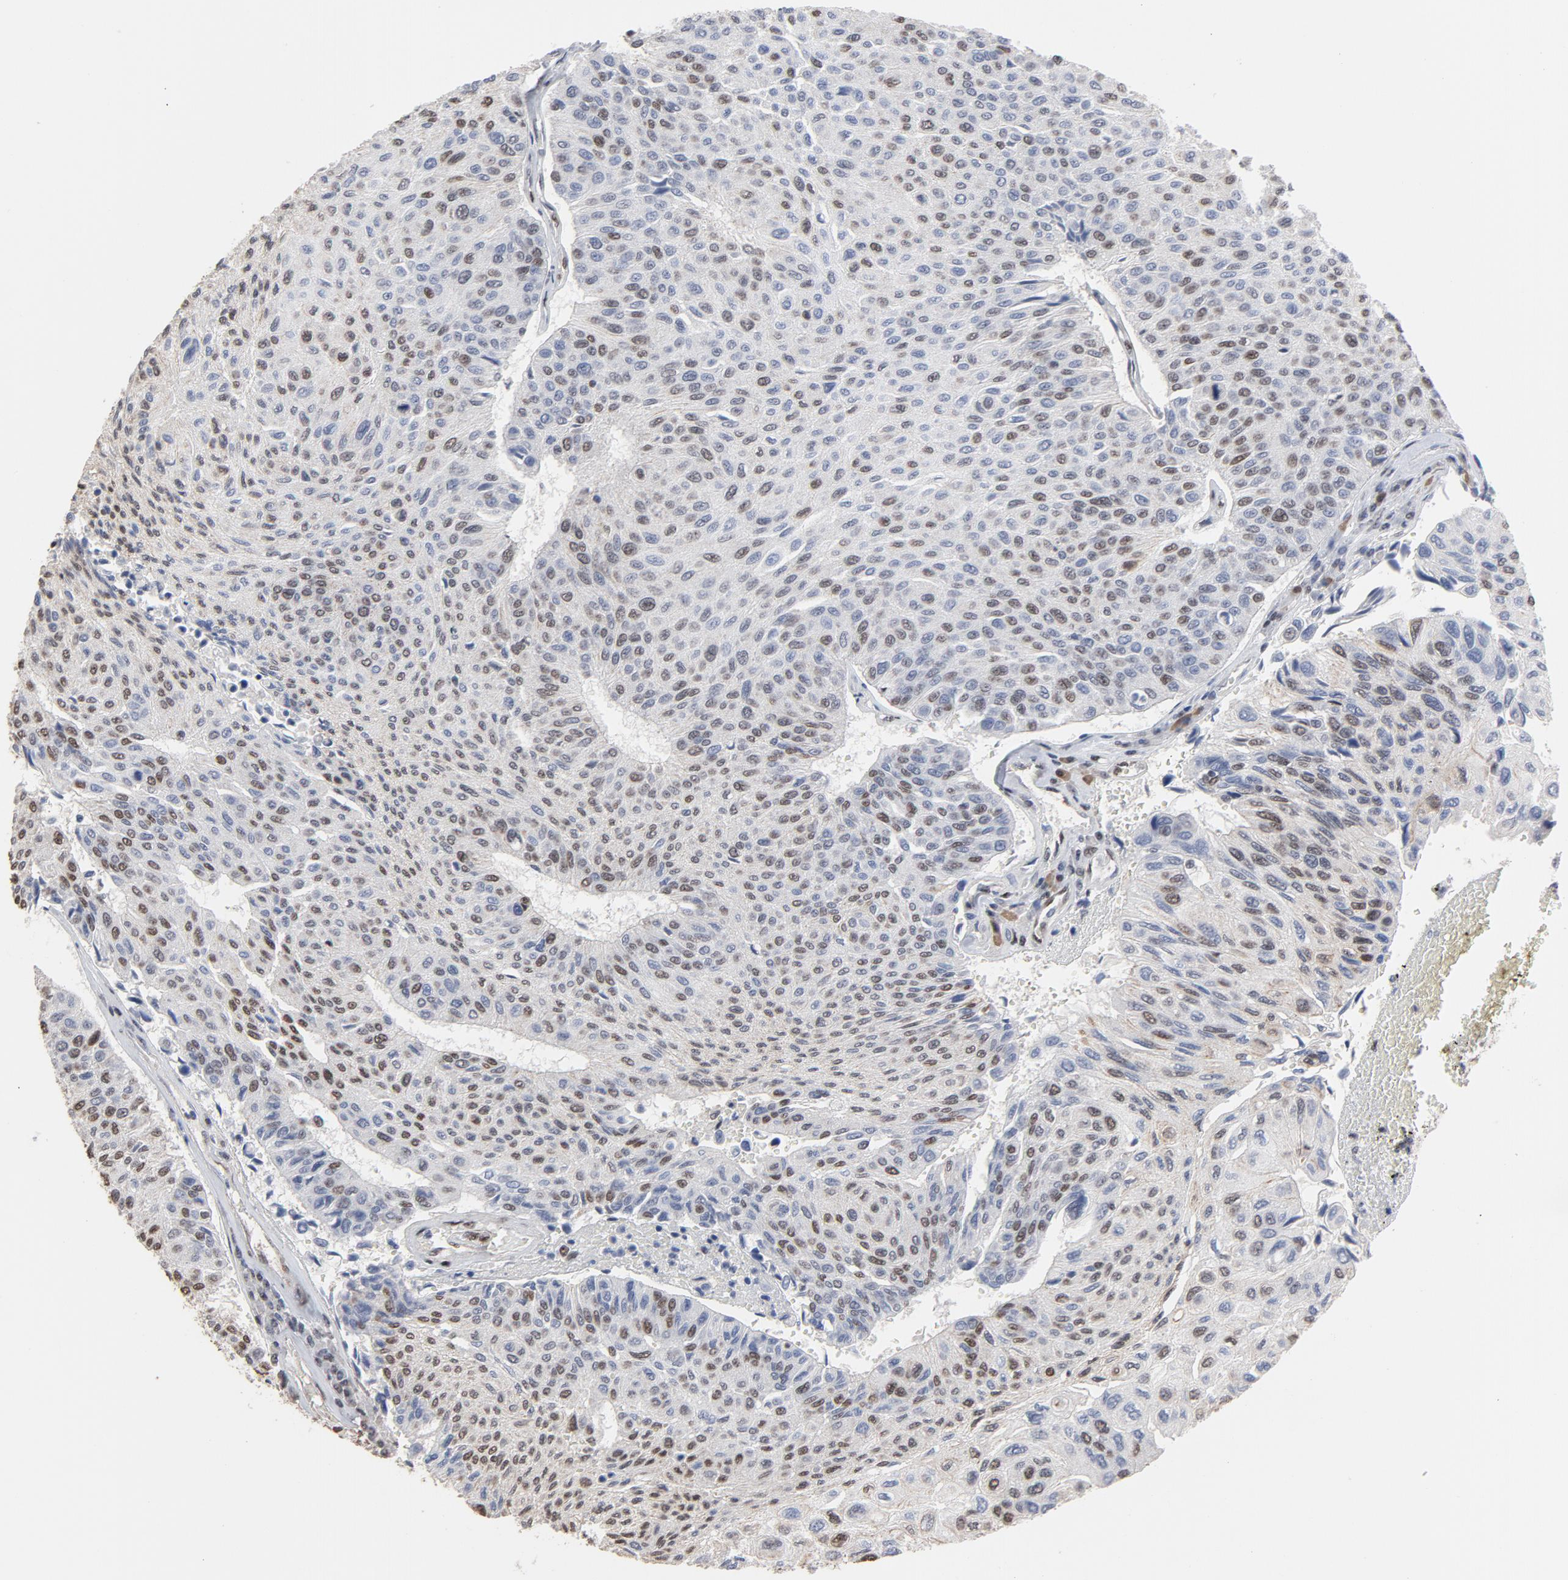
{"staining": {"intensity": "moderate", "quantity": "25%-75%", "location": "nuclear"}, "tissue": "urothelial cancer", "cell_type": "Tumor cells", "image_type": "cancer", "snomed": [{"axis": "morphology", "description": "Urothelial carcinoma, High grade"}, {"axis": "topography", "description": "Urinary bladder"}], "caption": "A brown stain shows moderate nuclear expression of a protein in human high-grade urothelial carcinoma tumor cells. (DAB IHC with brightfield microscopy, high magnification).", "gene": "TP53RK", "patient": {"sex": "male", "age": 66}}